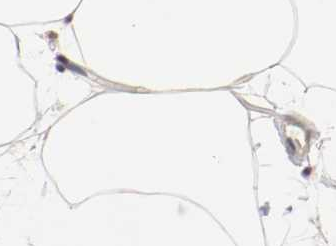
{"staining": {"intensity": "negative", "quantity": "none", "location": "none"}, "tissue": "adipose tissue", "cell_type": "Adipocytes", "image_type": "normal", "snomed": [{"axis": "morphology", "description": "Normal tissue, NOS"}, {"axis": "topography", "description": "Breast"}, {"axis": "topography", "description": "Soft tissue"}], "caption": "Micrograph shows no protein positivity in adipocytes of normal adipose tissue. (DAB immunohistochemistry (IHC) with hematoxylin counter stain).", "gene": "CEBPE", "patient": {"sex": "female", "age": 25}}